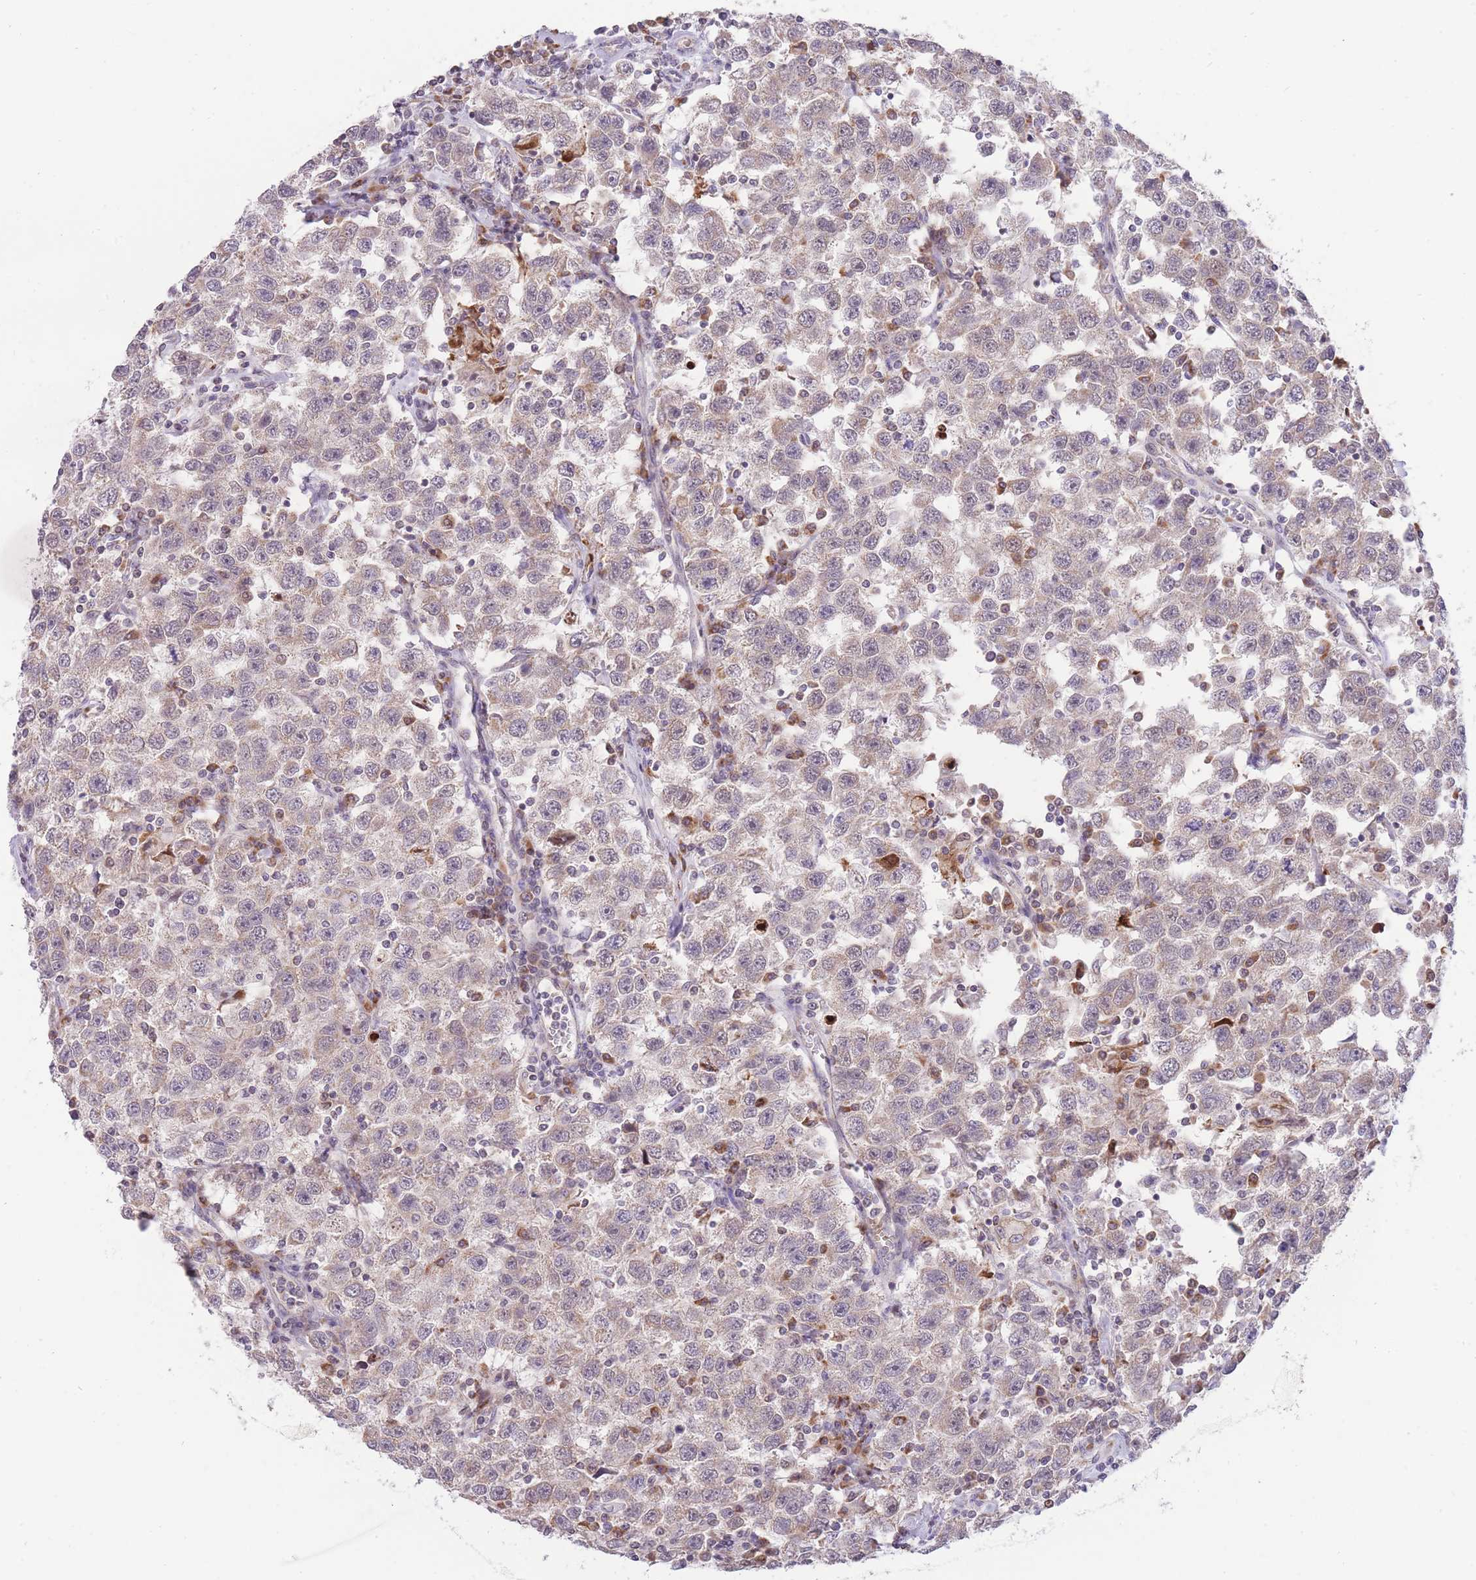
{"staining": {"intensity": "weak", "quantity": "<25%", "location": "cytoplasmic/membranous"}, "tissue": "testis cancer", "cell_type": "Tumor cells", "image_type": "cancer", "snomed": [{"axis": "morphology", "description": "Seminoma, NOS"}, {"axis": "topography", "description": "Testis"}], "caption": "Tumor cells are negative for protein expression in human testis seminoma. (DAB (3,3'-diaminobenzidine) immunohistochemistry (IHC), high magnification).", "gene": "BOLA2B", "patient": {"sex": "male", "age": 41}}